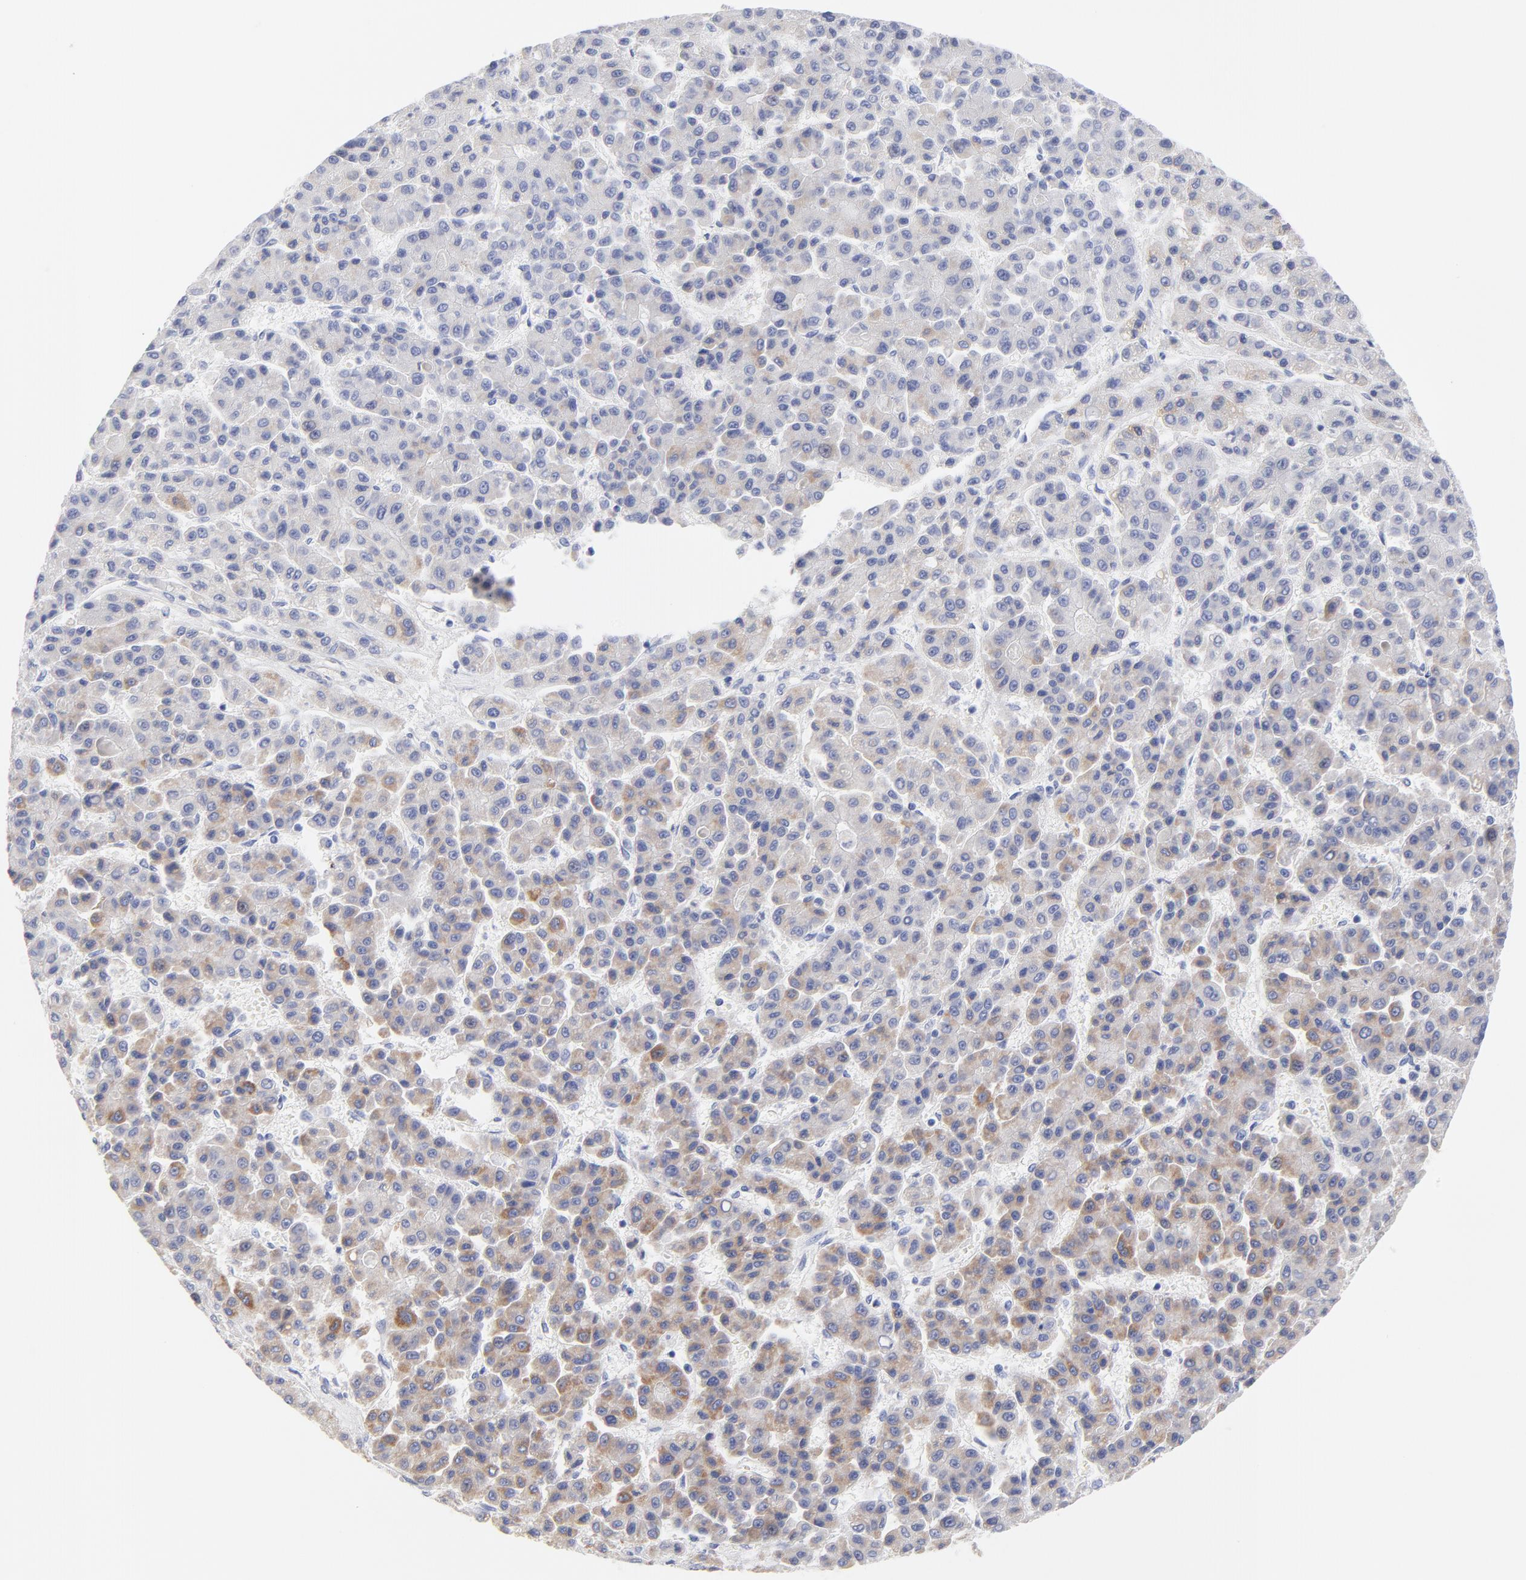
{"staining": {"intensity": "moderate", "quantity": ">75%", "location": "cytoplasmic/membranous"}, "tissue": "liver cancer", "cell_type": "Tumor cells", "image_type": "cancer", "snomed": [{"axis": "morphology", "description": "Carcinoma, Hepatocellular, NOS"}, {"axis": "topography", "description": "Liver"}], "caption": "Liver hepatocellular carcinoma stained for a protein (brown) exhibits moderate cytoplasmic/membranous positive staining in approximately >75% of tumor cells.", "gene": "DUSP9", "patient": {"sex": "male", "age": 70}}